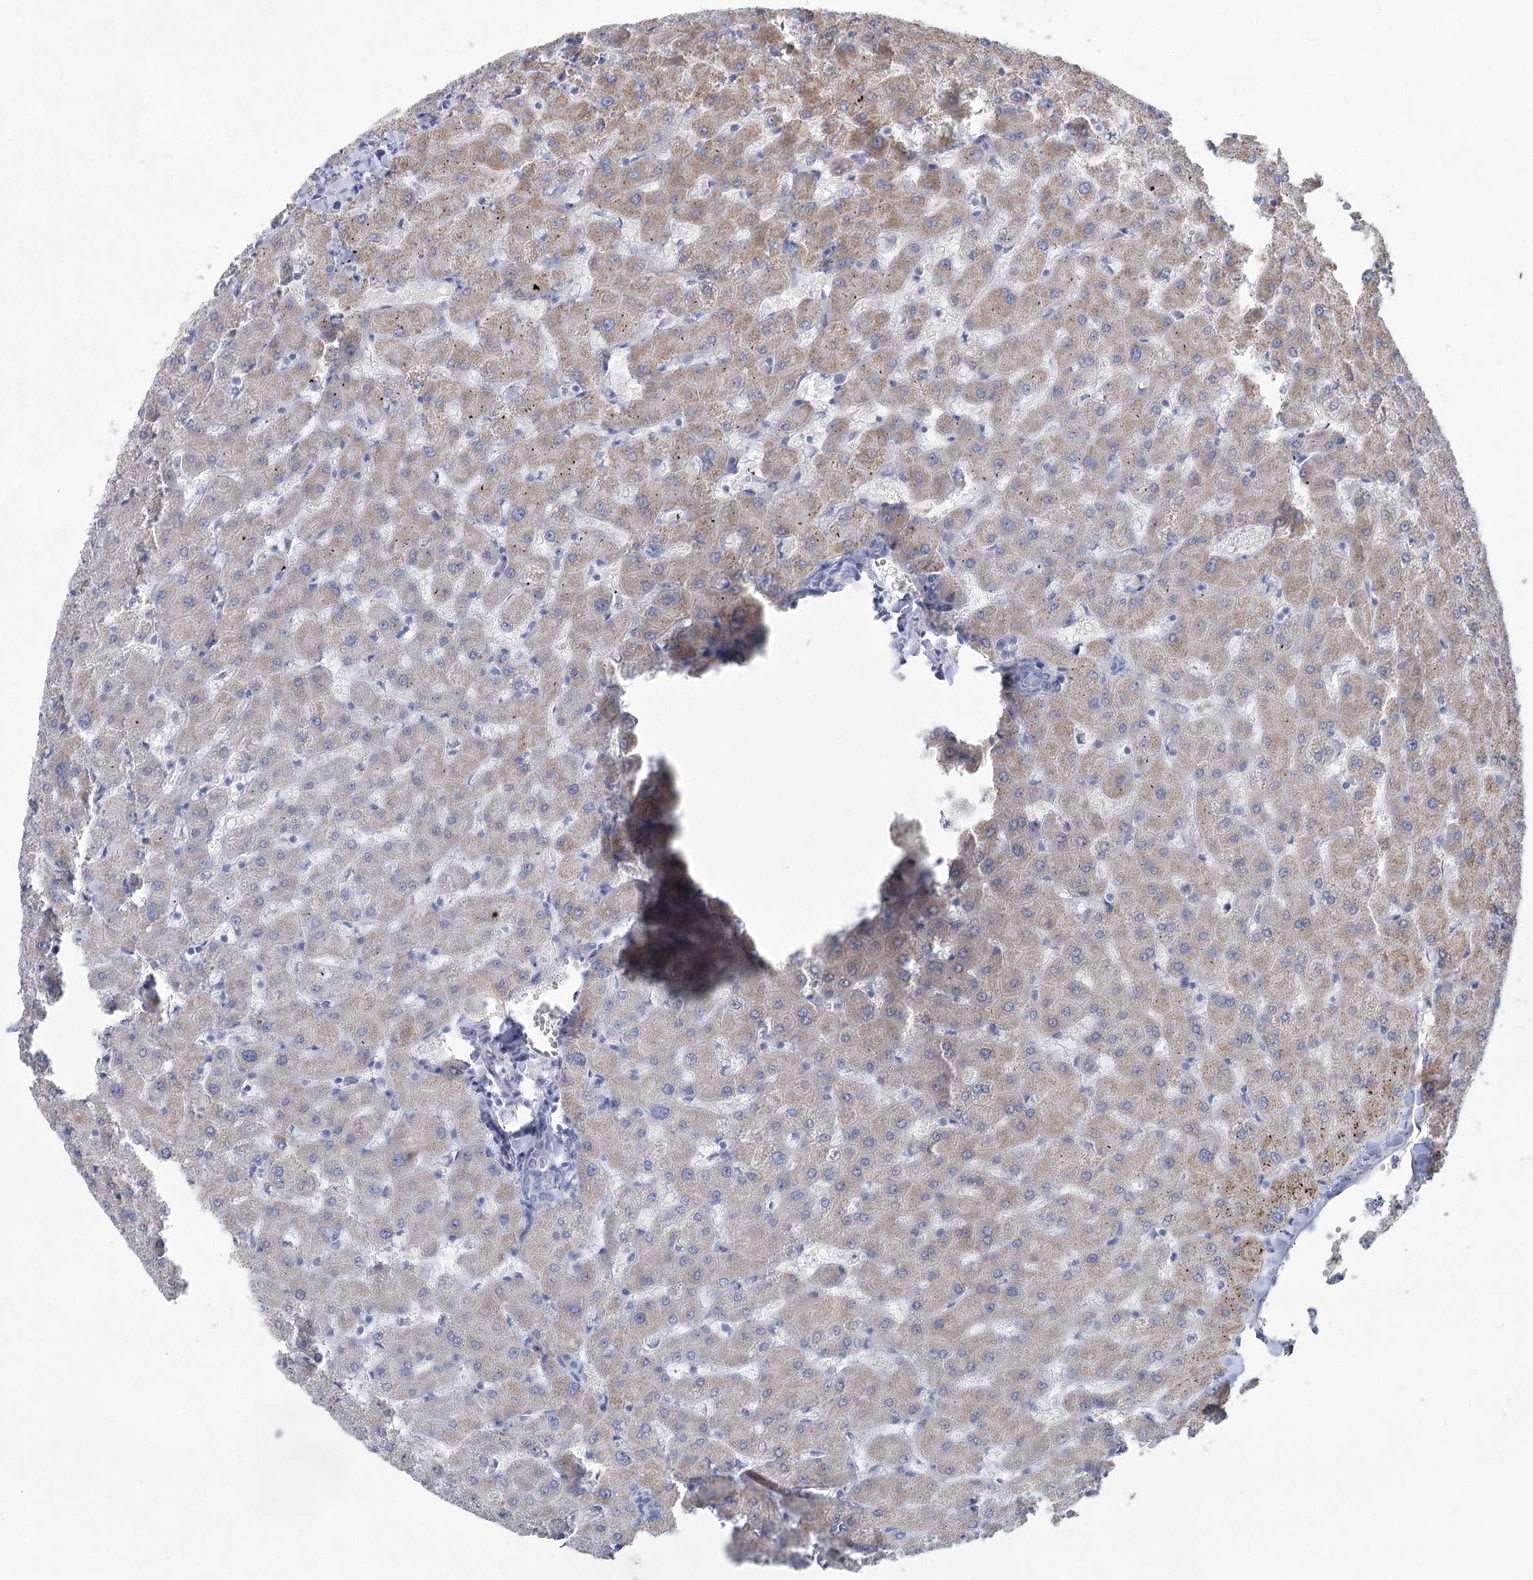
{"staining": {"intensity": "negative", "quantity": "none", "location": "none"}, "tissue": "liver", "cell_type": "Cholangiocytes", "image_type": "normal", "snomed": [{"axis": "morphology", "description": "Normal tissue, NOS"}, {"axis": "topography", "description": "Liver"}], "caption": "IHC of unremarkable human liver demonstrates no expression in cholangiocytes. (Stains: DAB immunohistochemistry (IHC) with hematoxylin counter stain, Microscopy: brightfield microscopy at high magnification).", "gene": "WDR74", "patient": {"sex": "female", "age": 63}}